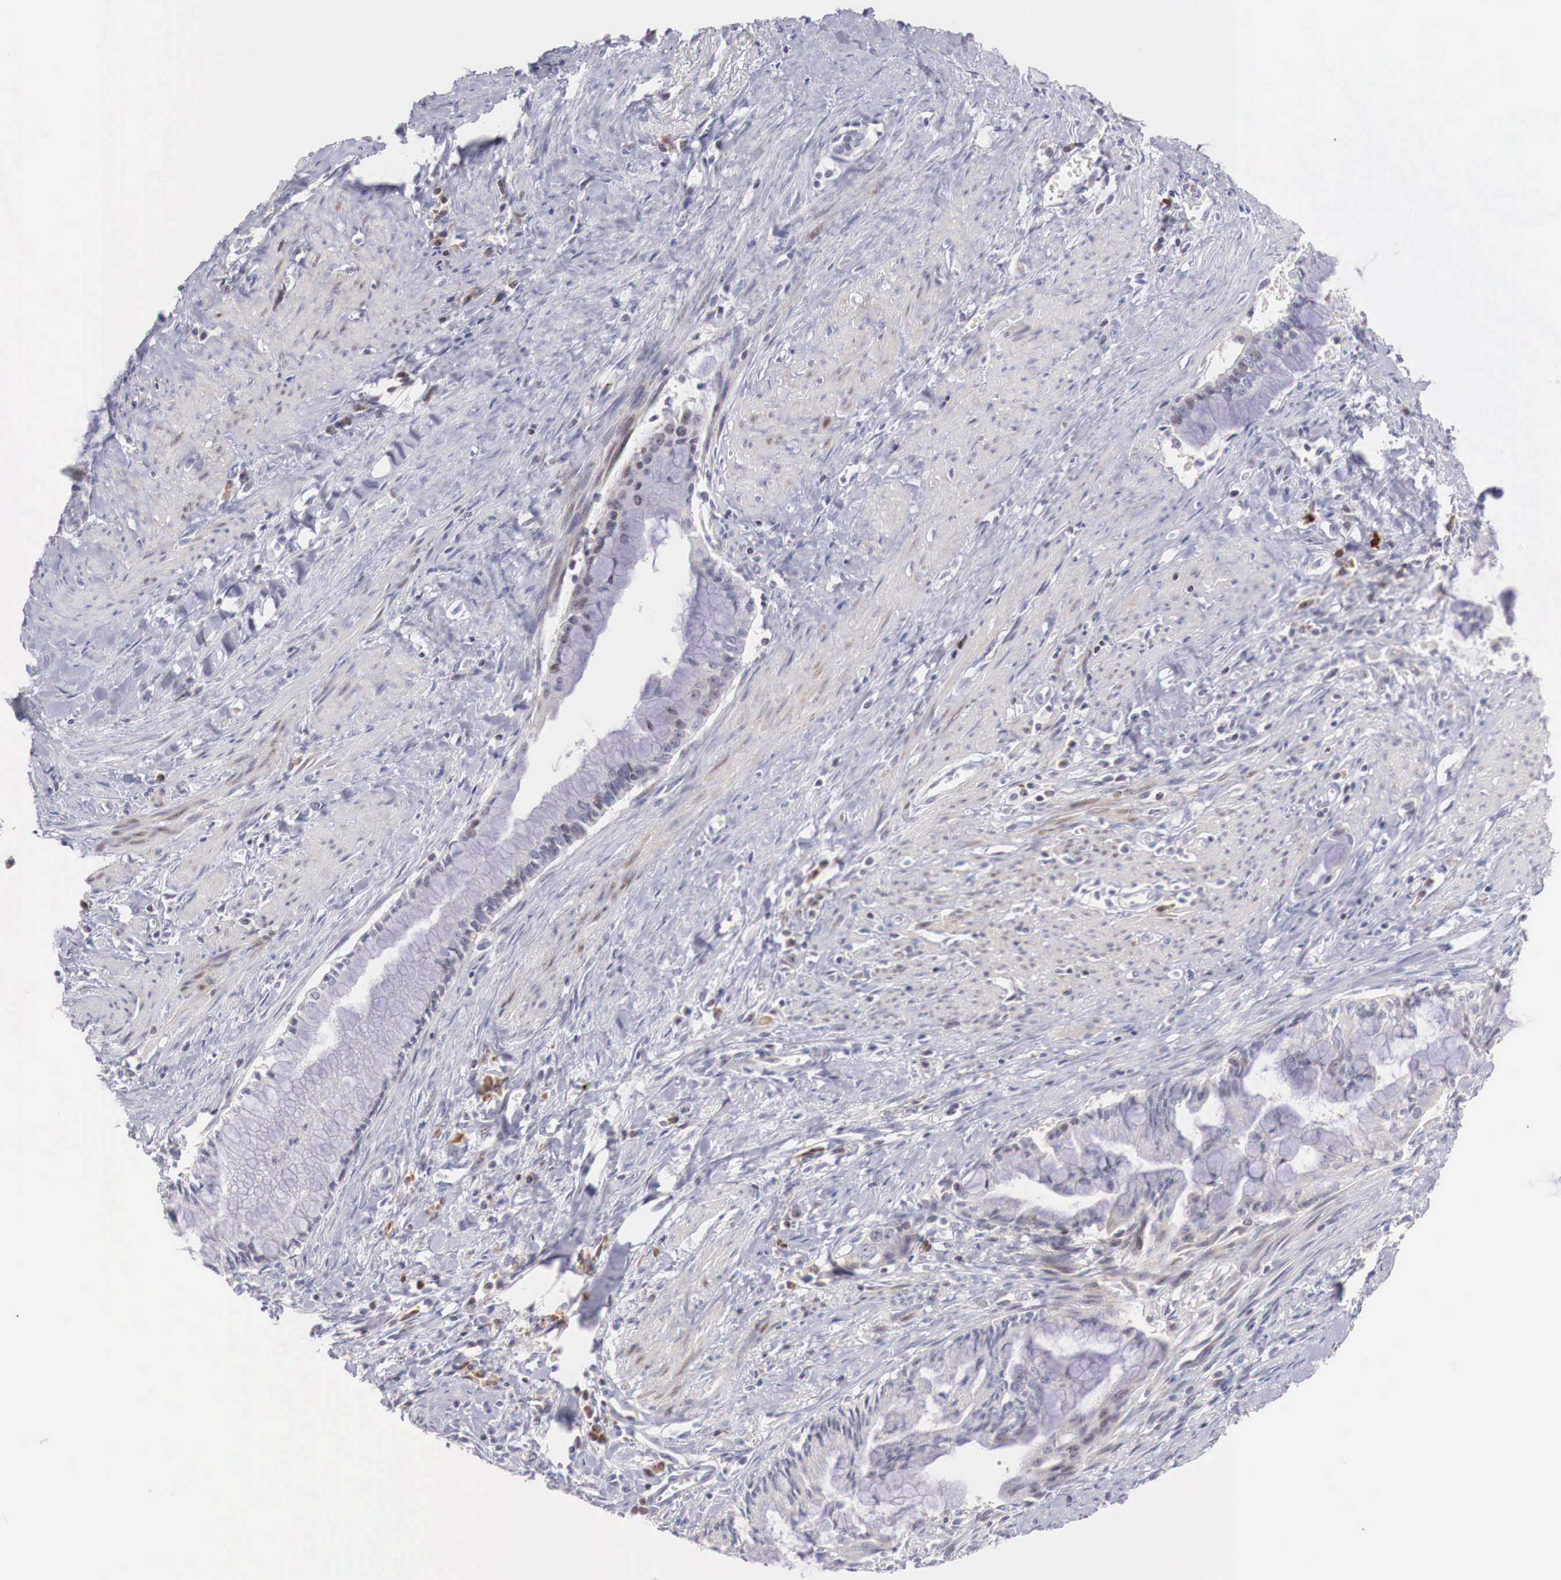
{"staining": {"intensity": "negative", "quantity": "none", "location": "none"}, "tissue": "pancreatic cancer", "cell_type": "Tumor cells", "image_type": "cancer", "snomed": [{"axis": "morphology", "description": "Adenocarcinoma, NOS"}, {"axis": "topography", "description": "Pancreas"}], "caption": "This micrograph is of pancreatic cancer (adenocarcinoma) stained with IHC to label a protein in brown with the nuclei are counter-stained blue. There is no expression in tumor cells. The staining was performed using DAB to visualize the protein expression in brown, while the nuclei were stained in blue with hematoxylin (Magnification: 20x).", "gene": "CLCN5", "patient": {"sex": "male", "age": 59}}